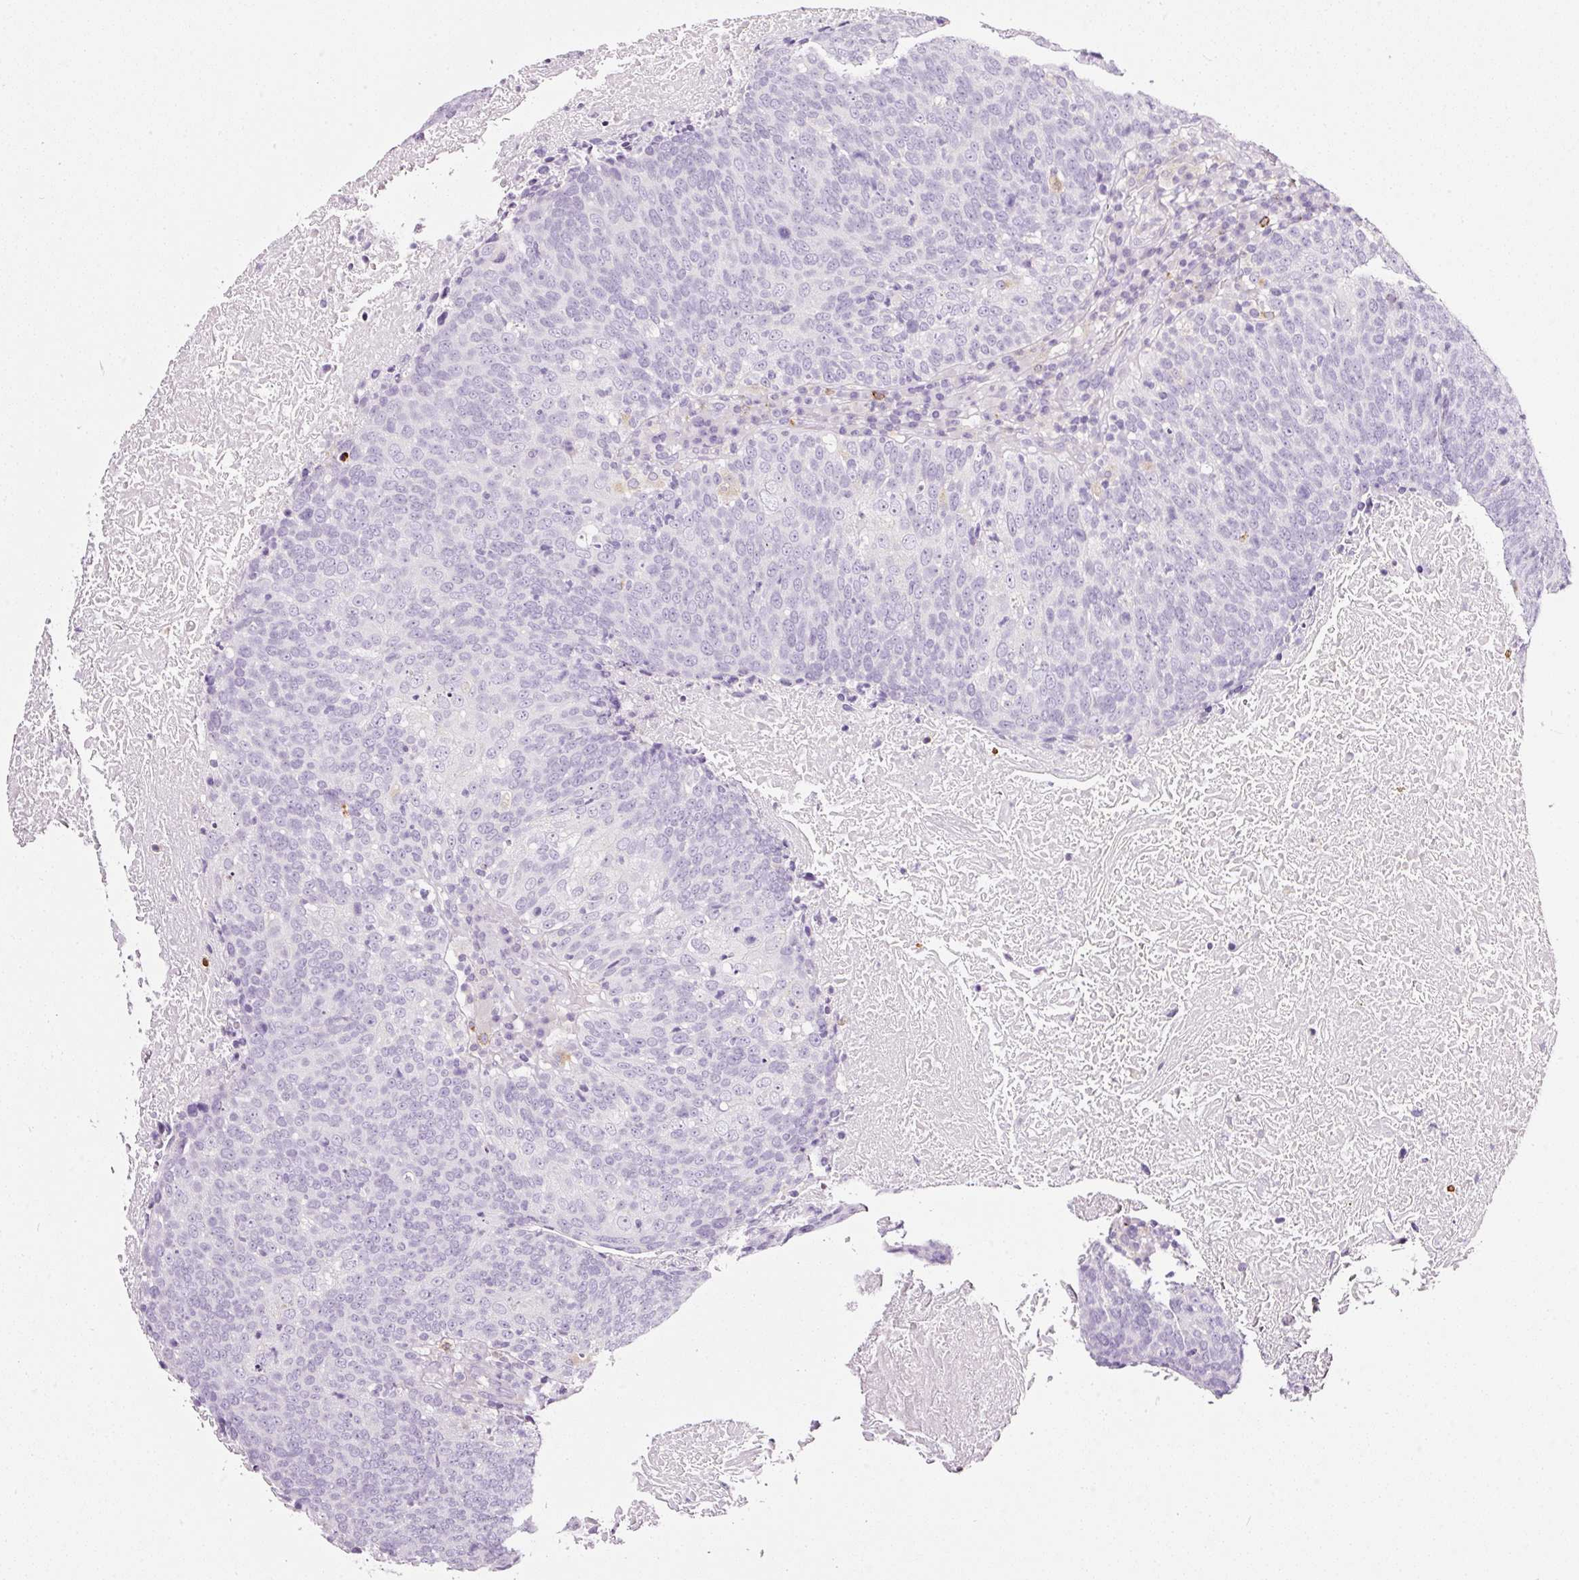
{"staining": {"intensity": "negative", "quantity": "none", "location": "none"}, "tissue": "head and neck cancer", "cell_type": "Tumor cells", "image_type": "cancer", "snomed": [{"axis": "morphology", "description": "Squamous cell carcinoma, NOS"}, {"axis": "morphology", "description": "Squamous cell carcinoma, metastatic, NOS"}, {"axis": "topography", "description": "Lymph node"}, {"axis": "topography", "description": "Head-Neck"}], "caption": "An image of head and neck cancer (squamous cell carcinoma) stained for a protein shows no brown staining in tumor cells.", "gene": "CYB561A3", "patient": {"sex": "male", "age": 62}}